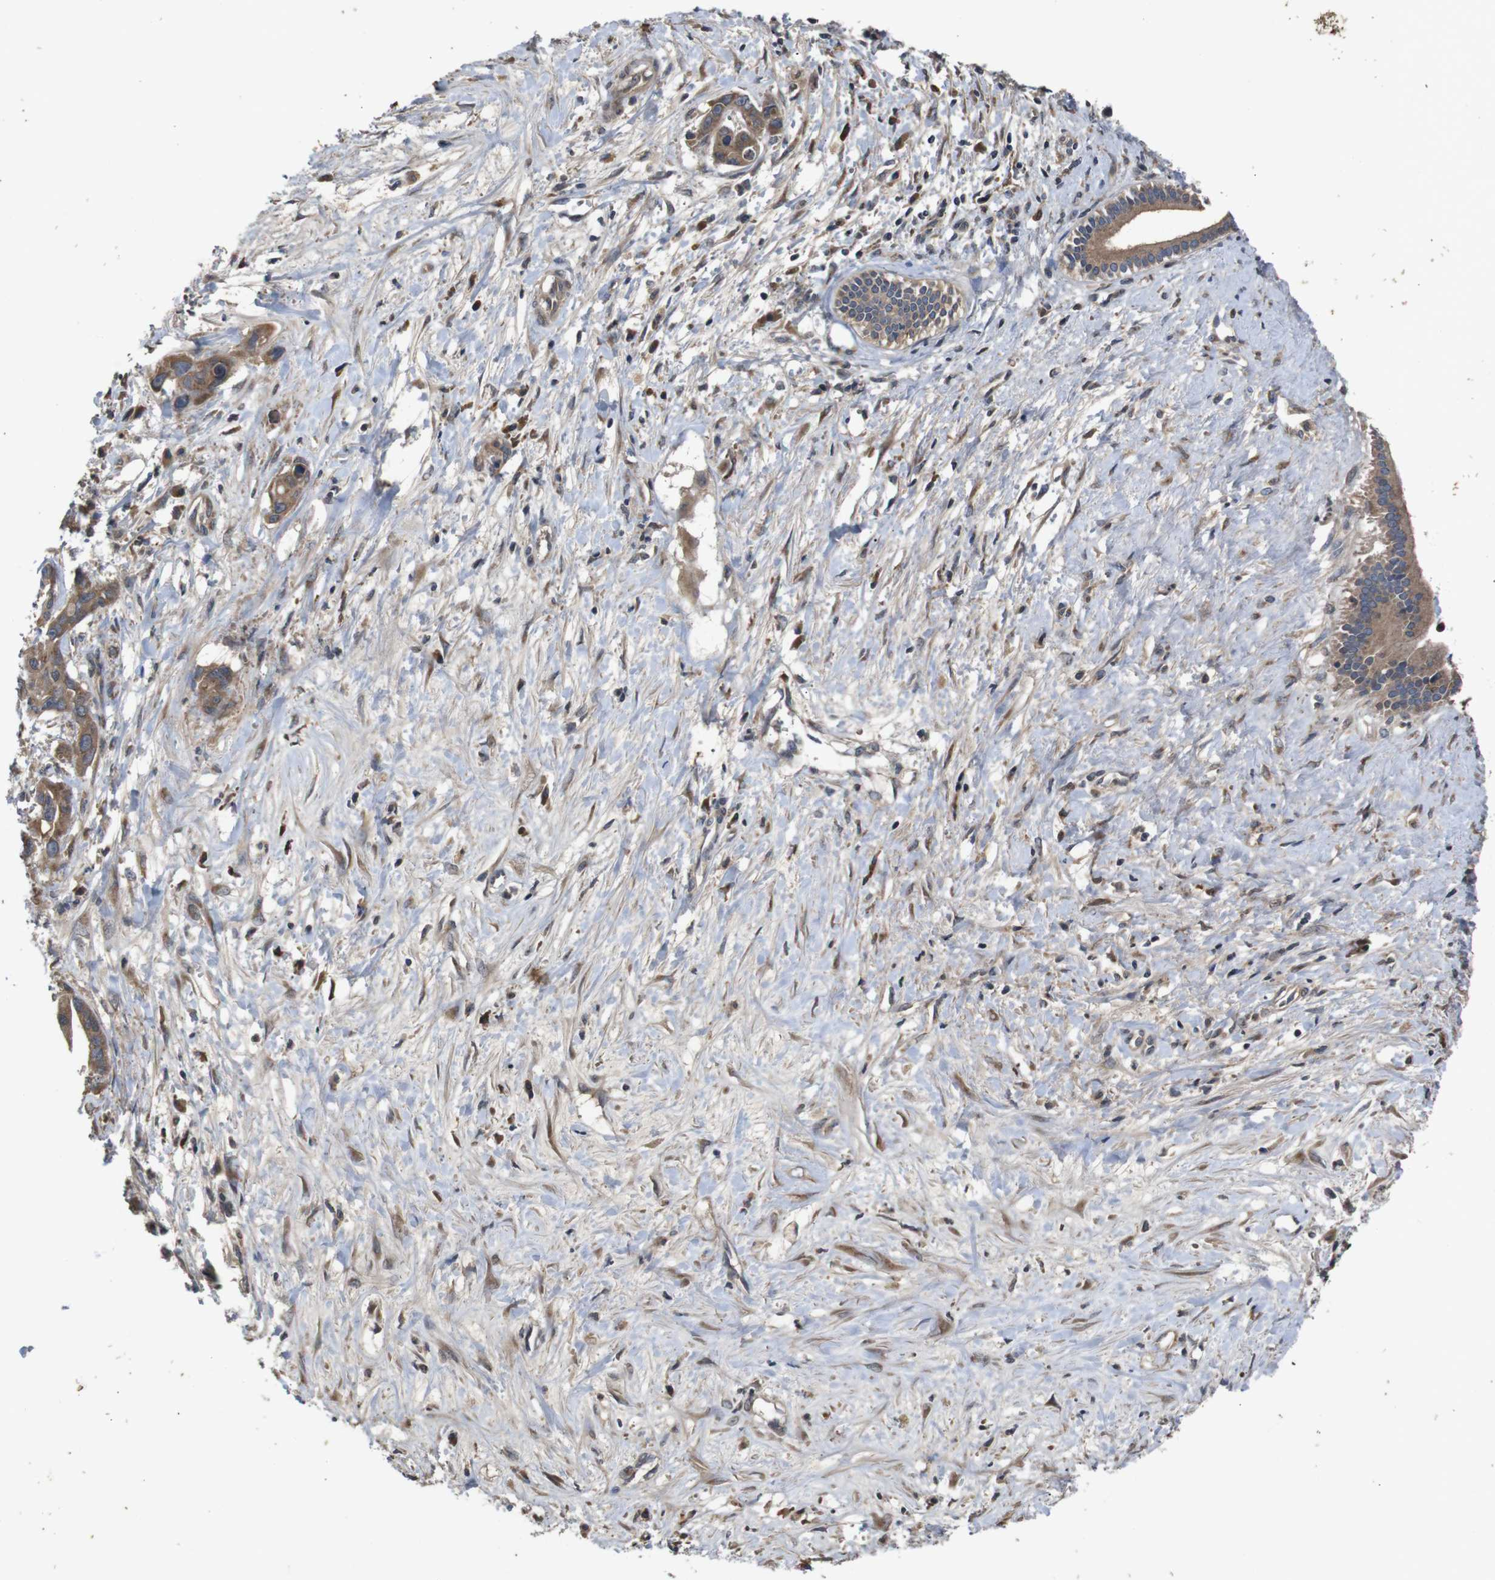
{"staining": {"intensity": "moderate", "quantity": ">75%", "location": "cytoplasmic/membranous"}, "tissue": "liver cancer", "cell_type": "Tumor cells", "image_type": "cancer", "snomed": [{"axis": "morphology", "description": "Cholangiocarcinoma"}, {"axis": "topography", "description": "Liver"}], "caption": "Immunohistochemistry (IHC) micrograph of liver cancer stained for a protein (brown), which reveals medium levels of moderate cytoplasmic/membranous staining in approximately >75% of tumor cells.", "gene": "PTPN1", "patient": {"sex": "female", "age": 65}}